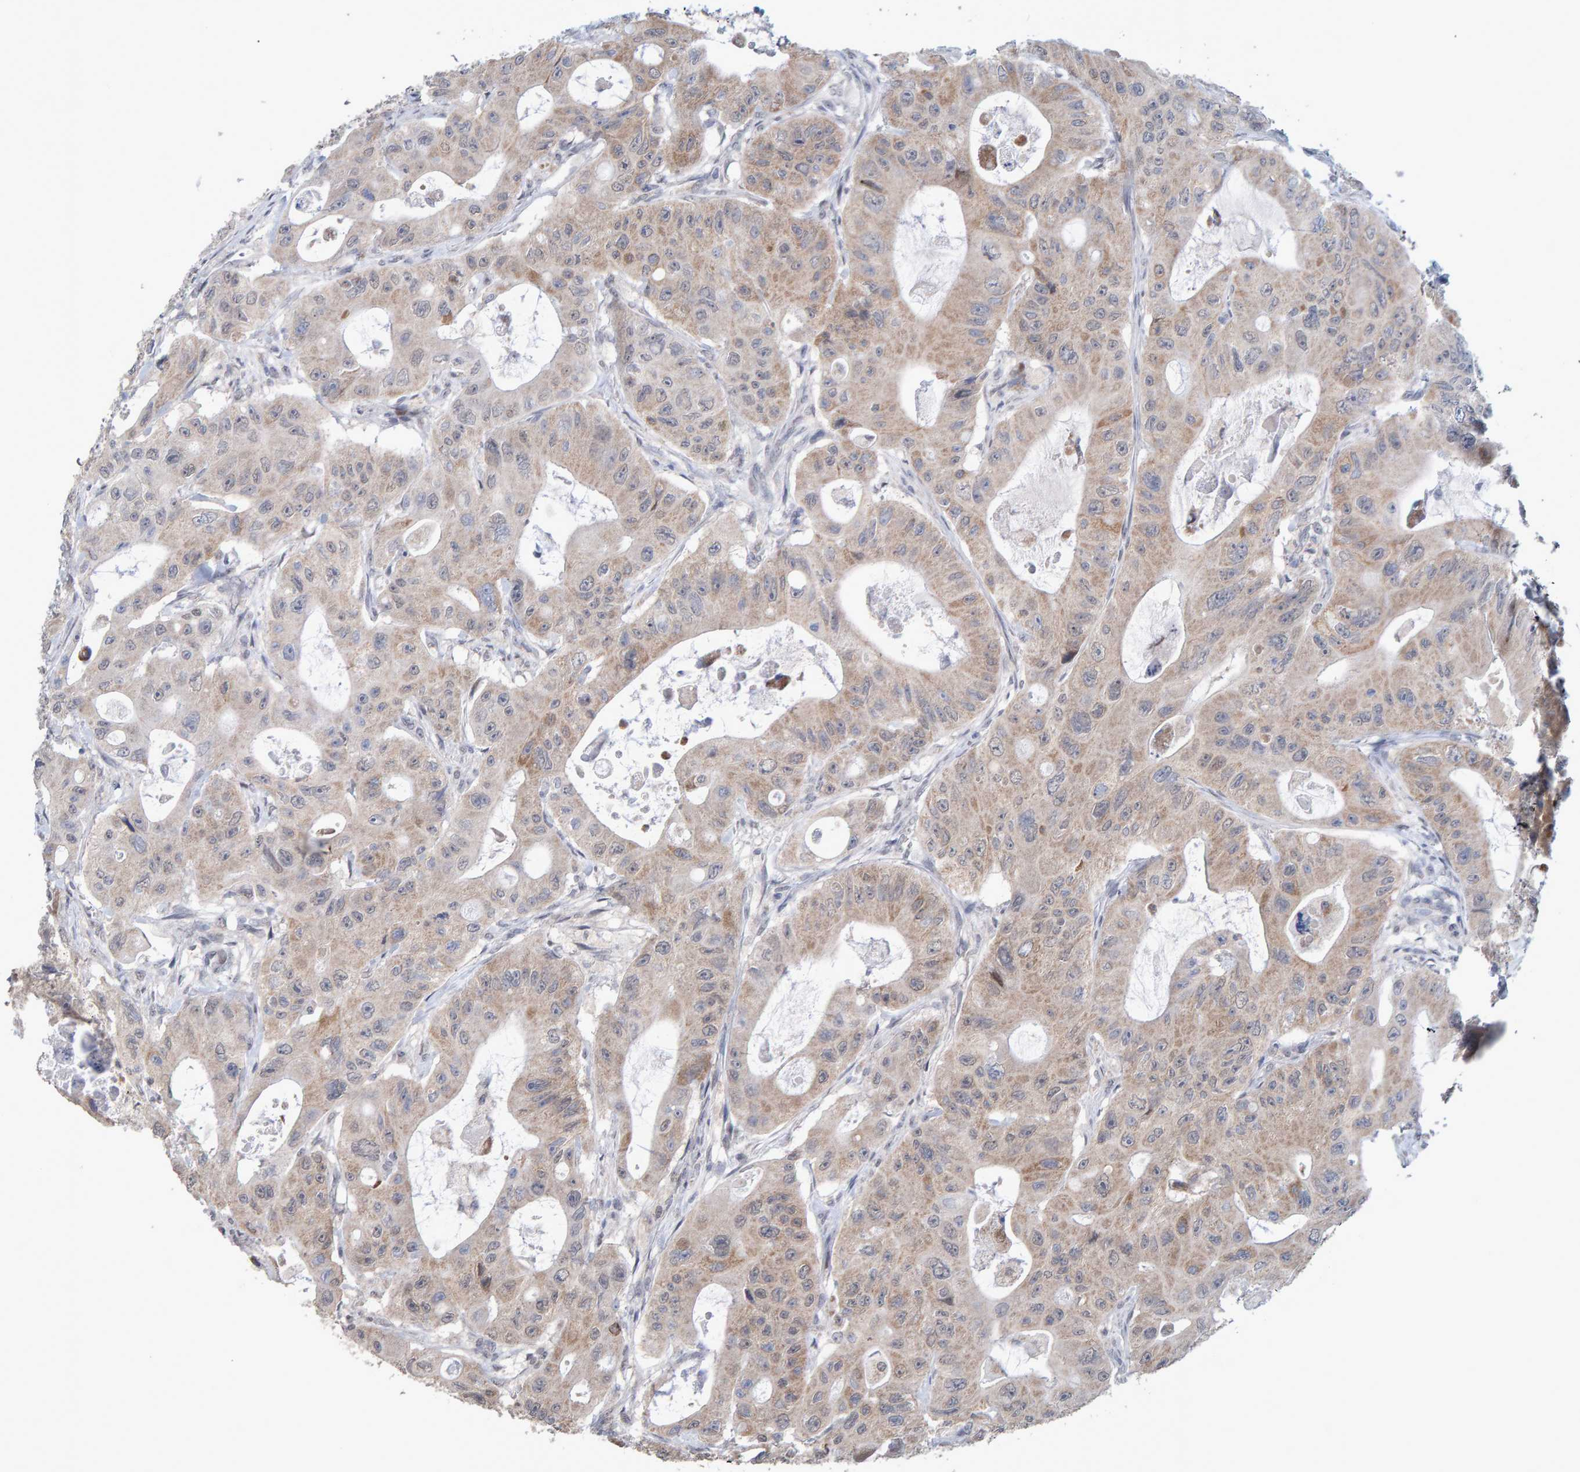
{"staining": {"intensity": "weak", "quantity": ">75%", "location": "cytoplasmic/membranous"}, "tissue": "colorectal cancer", "cell_type": "Tumor cells", "image_type": "cancer", "snomed": [{"axis": "morphology", "description": "Adenocarcinoma, NOS"}, {"axis": "topography", "description": "Colon"}], "caption": "Approximately >75% of tumor cells in human colorectal cancer show weak cytoplasmic/membranous protein positivity as visualized by brown immunohistochemical staining.", "gene": "USP43", "patient": {"sex": "female", "age": 46}}